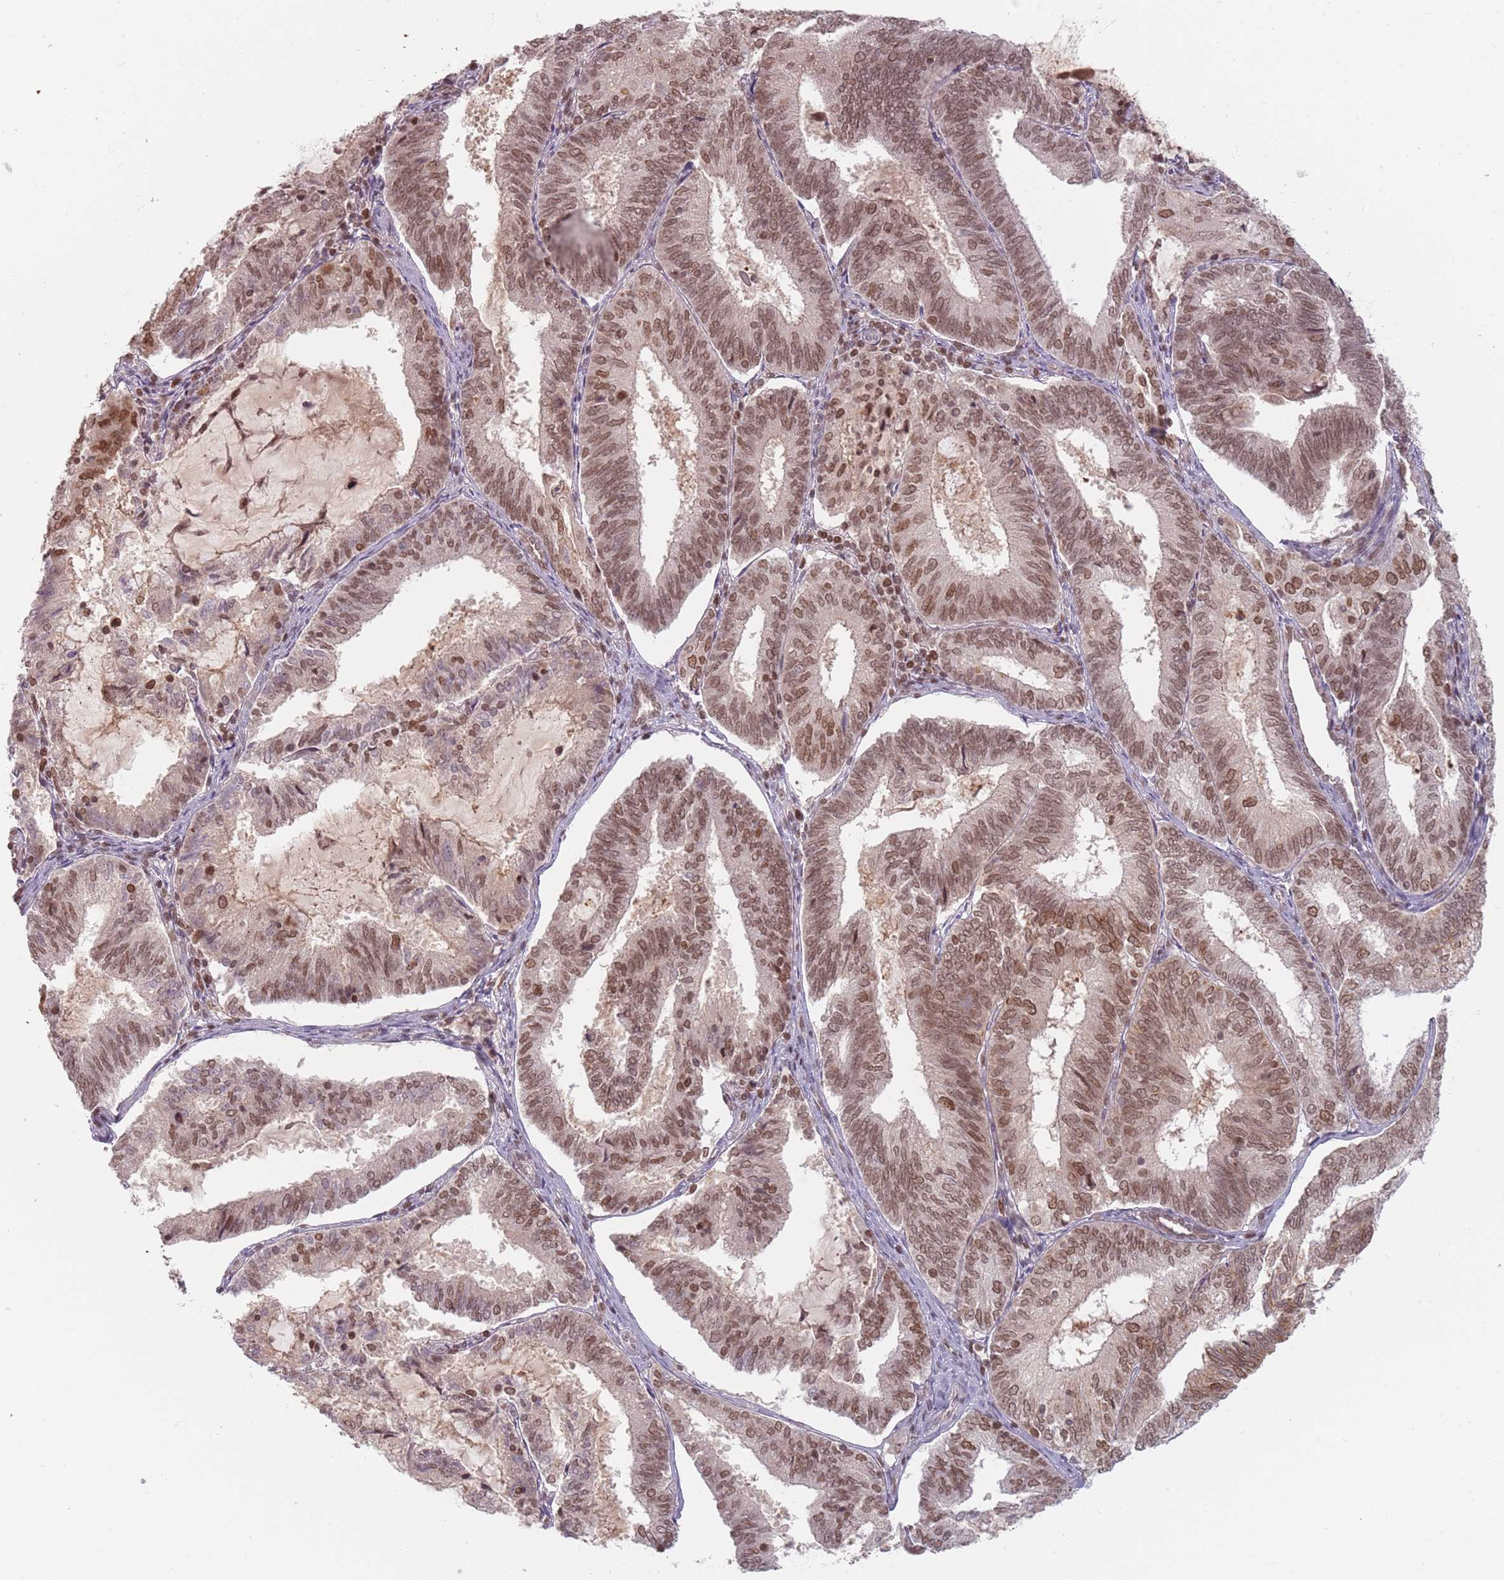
{"staining": {"intensity": "moderate", "quantity": ">75%", "location": "cytoplasmic/membranous,nuclear"}, "tissue": "endometrial cancer", "cell_type": "Tumor cells", "image_type": "cancer", "snomed": [{"axis": "morphology", "description": "Adenocarcinoma, NOS"}, {"axis": "topography", "description": "Endometrium"}], "caption": "Immunohistochemical staining of human adenocarcinoma (endometrial) shows medium levels of moderate cytoplasmic/membranous and nuclear protein expression in approximately >75% of tumor cells.", "gene": "NUP50", "patient": {"sex": "female", "age": 81}}